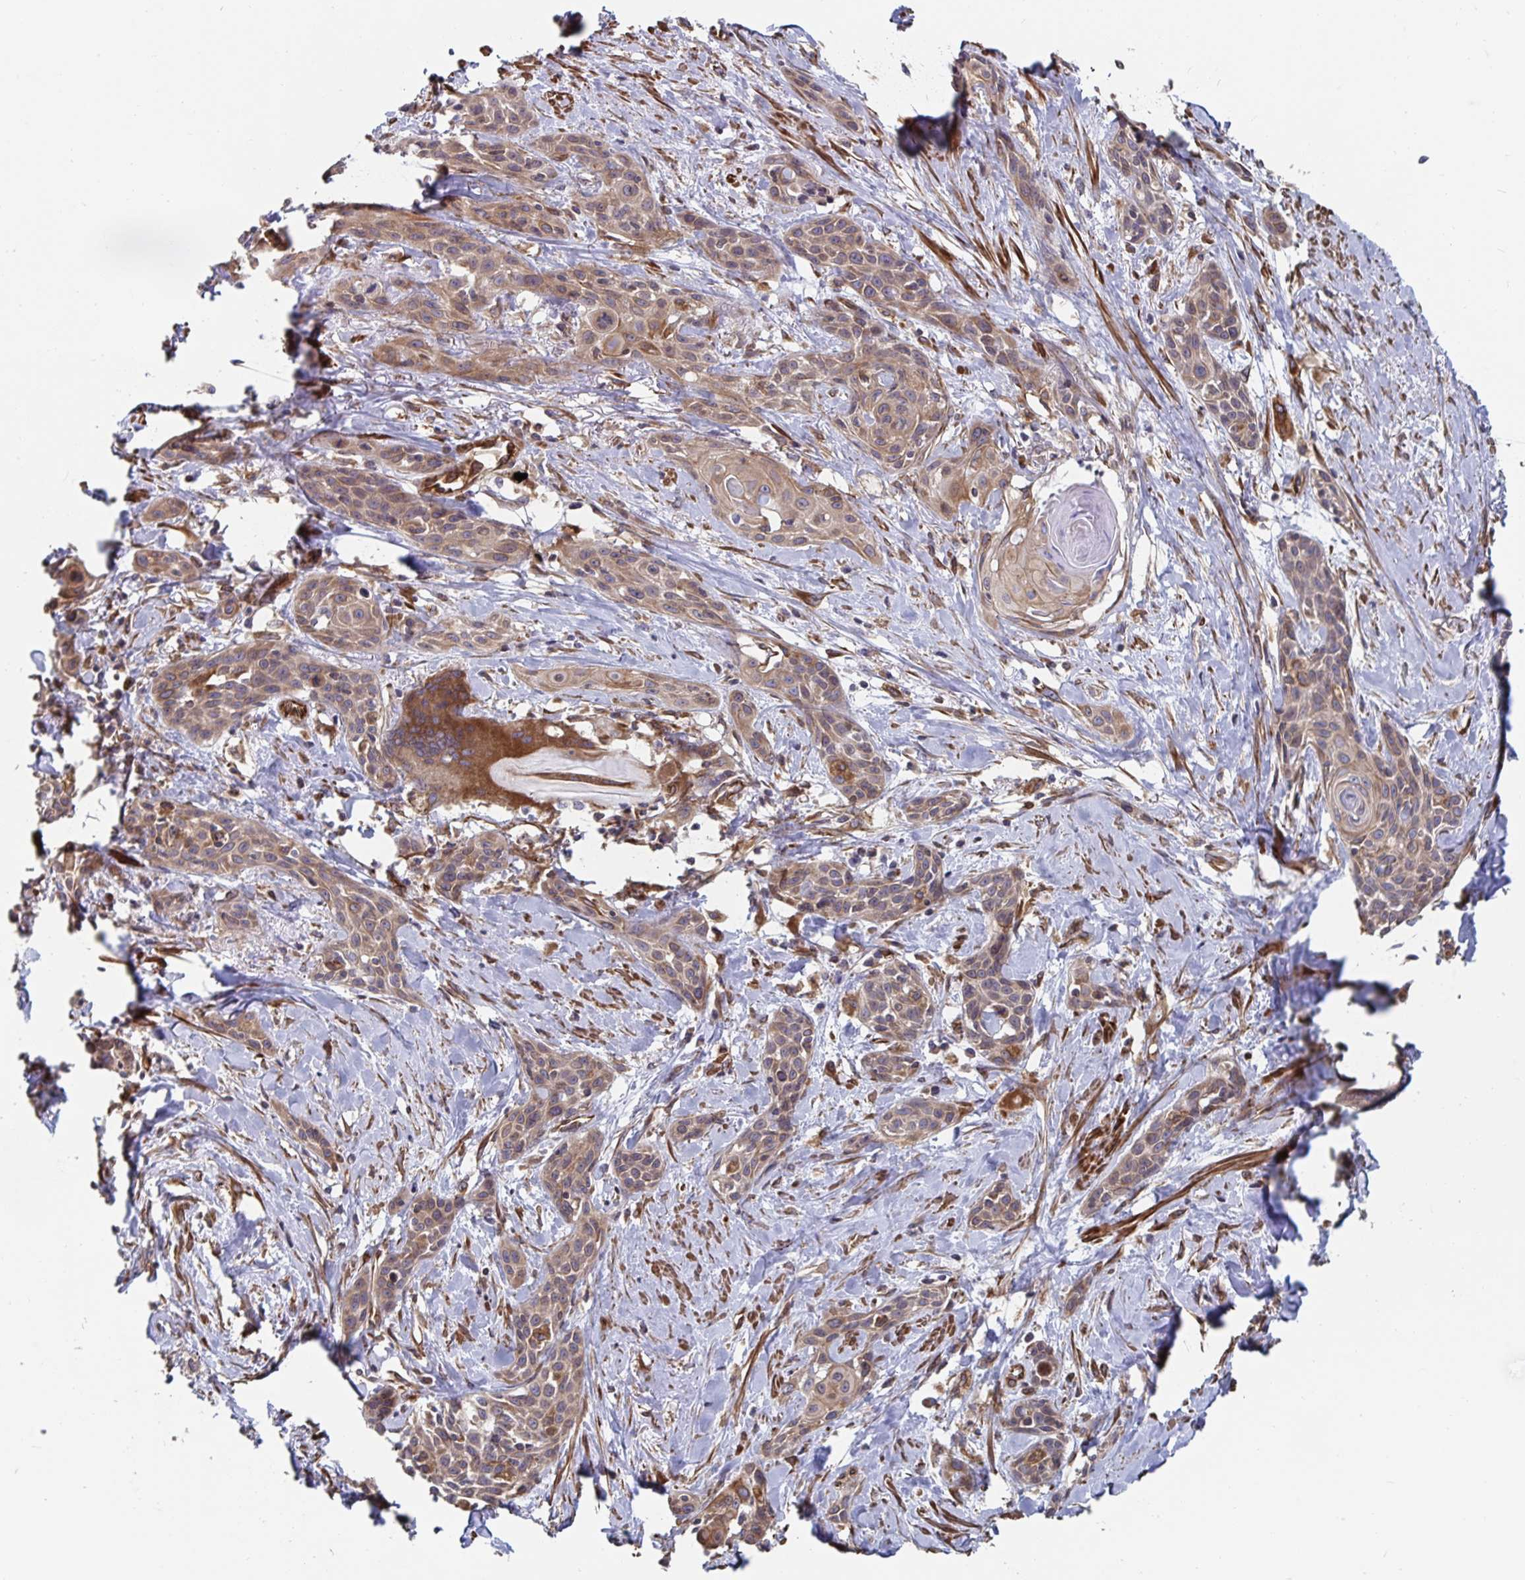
{"staining": {"intensity": "weak", "quantity": ">75%", "location": "cytoplasmic/membranous"}, "tissue": "skin cancer", "cell_type": "Tumor cells", "image_type": "cancer", "snomed": [{"axis": "morphology", "description": "Squamous cell carcinoma, NOS"}, {"axis": "topography", "description": "Skin"}, {"axis": "topography", "description": "Anal"}], "caption": "A low amount of weak cytoplasmic/membranous staining is identified in approximately >75% of tumor cells in skin cancer (squamous cell carcinoma) tissue. Using DAB (brown) and hematoxylin (blue) stains, captured at high magnification using brightfield microscopy.", "gene": "BCAP29", "patient": {"sex": "male", "age": 64}}